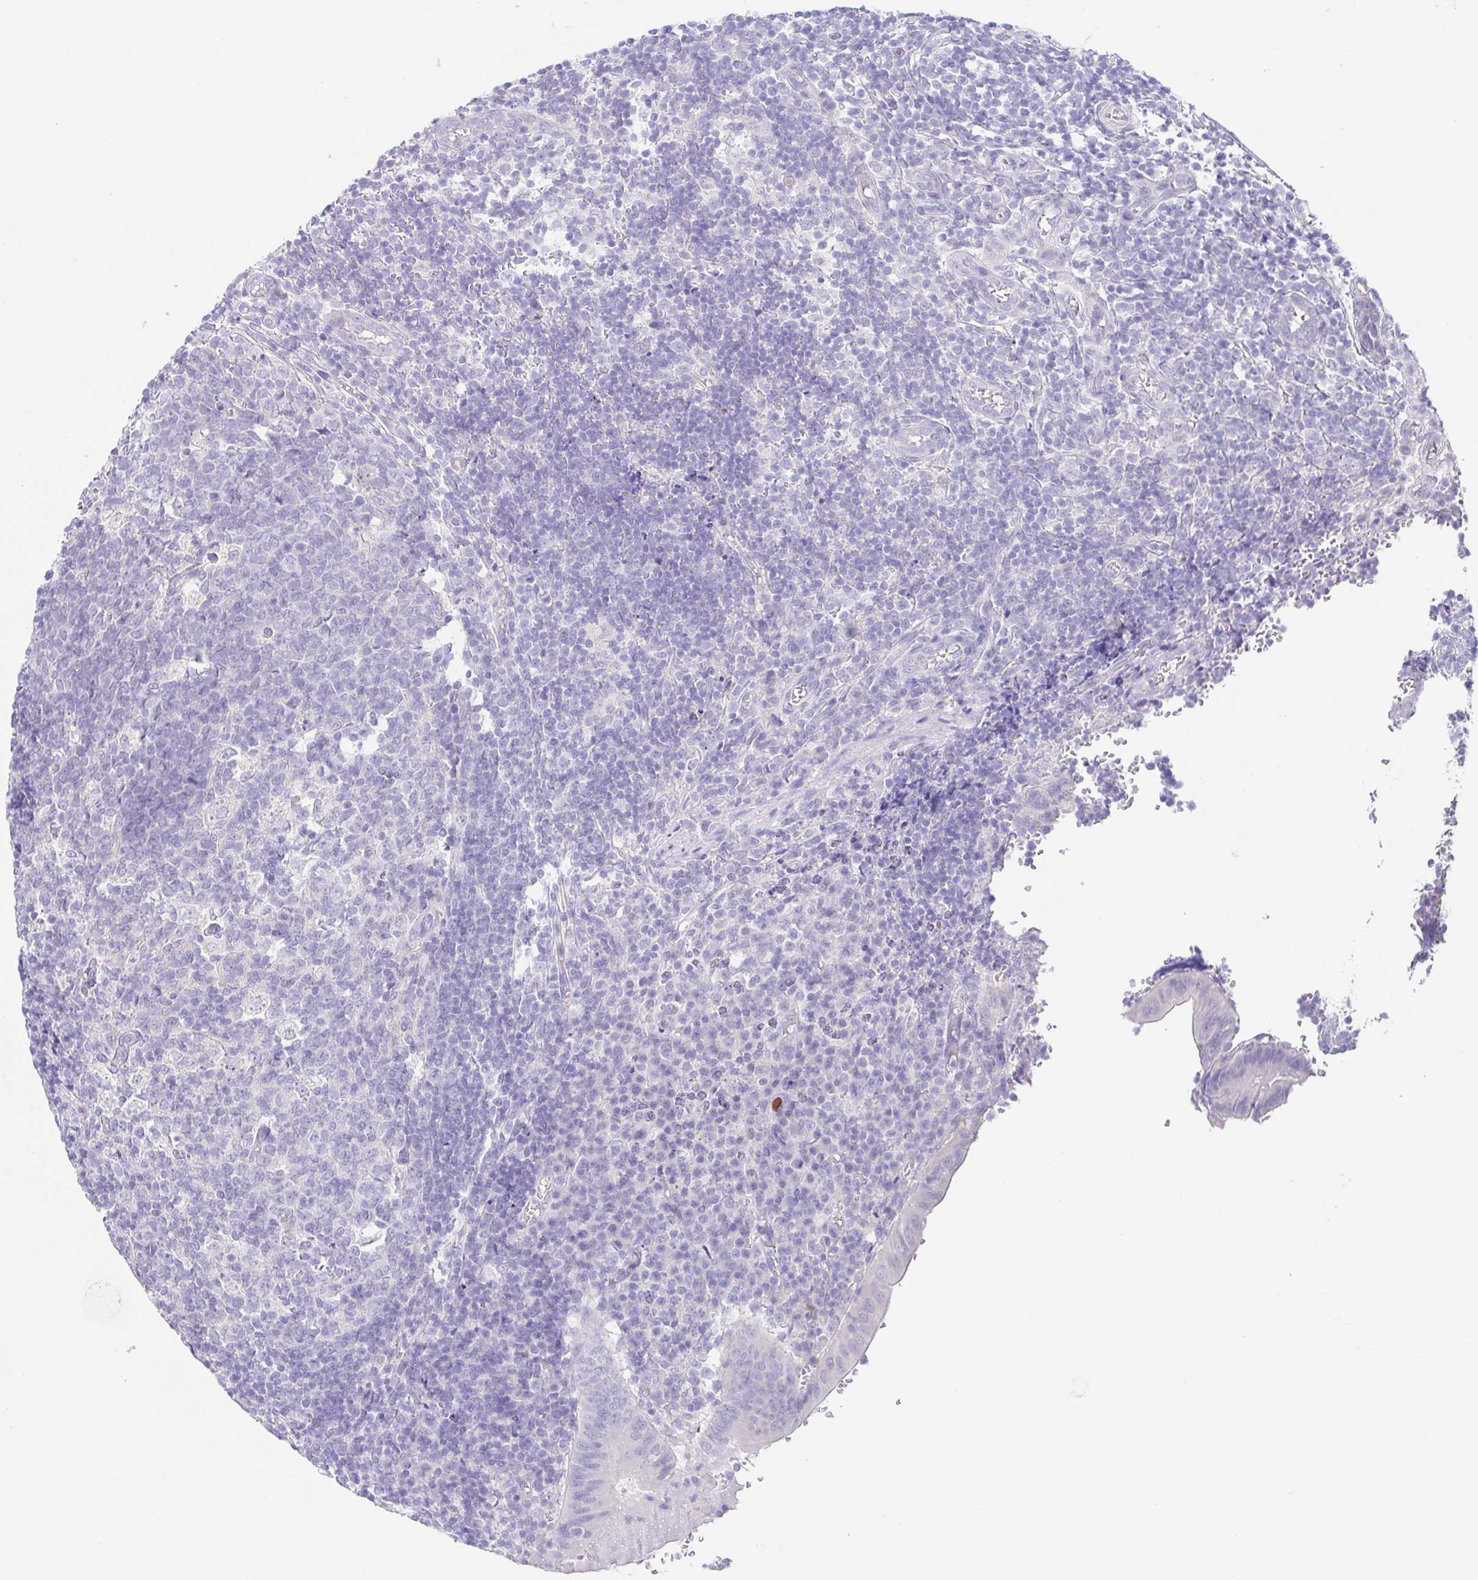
{"staining": {"intensity": "negative", "quantity": "none", "location": "none"}, "tissue": "appendix", "cell_type": "Glandular cells", "image_type": "normal", "snomed": [{"axis": "morphology", "description": "Normal tissue, NOS"}, {"axis": "topography", "description": "Appendix"}], "caption": "The histopathology image demonstrates no staining of glandular cells in benign appendix.", "gene": "KRTDAP", "patient": {"sex": "male", "age": 18}}